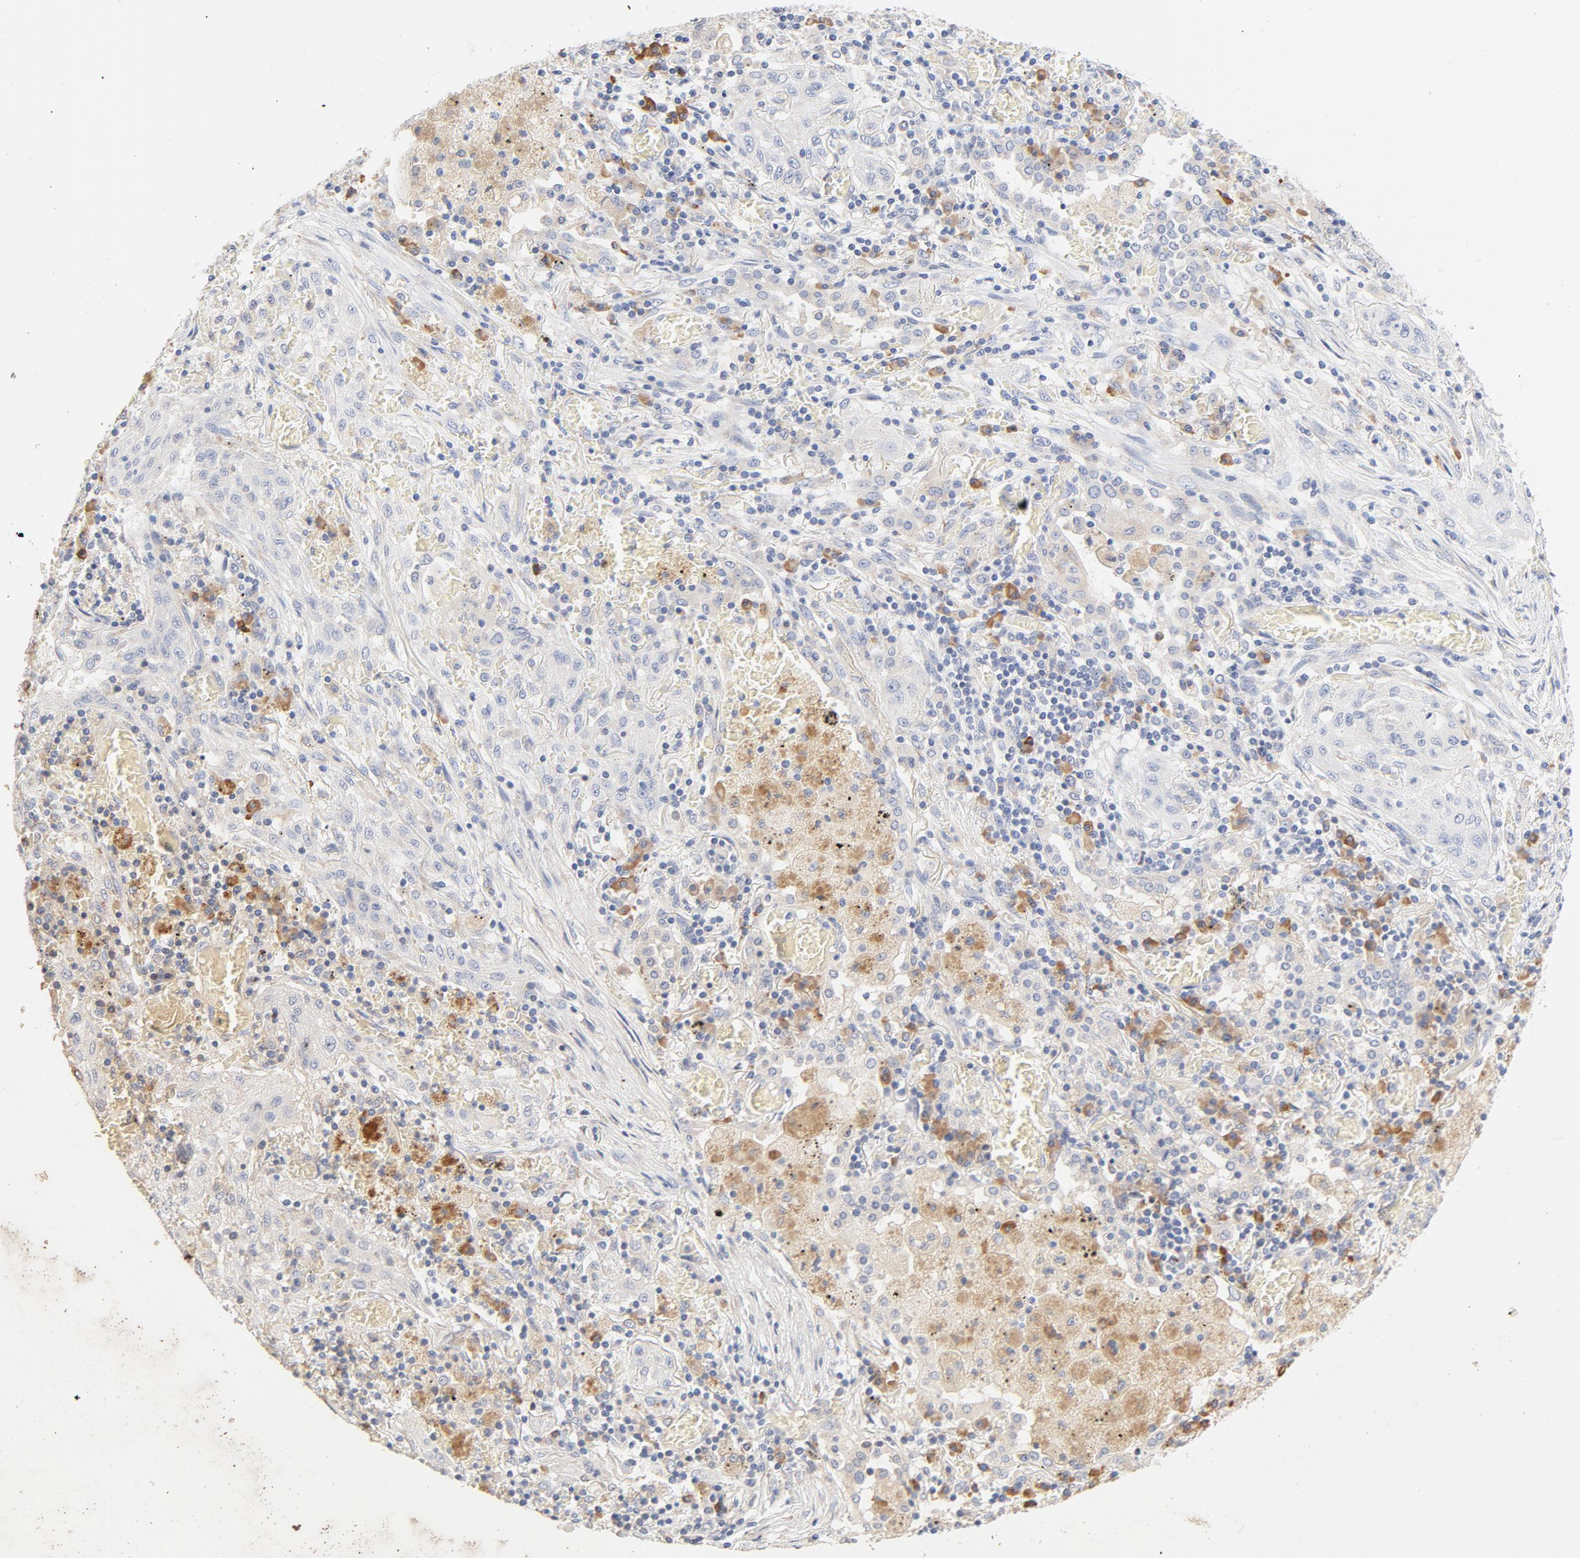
{"staining": {"intensity": "negative", "quantity": "none", "location": "none"}, "tissue": "lung cancer", "cell_type": "Tumor cells", "image_type": "cancer", "snomed": [{"axis": "morphology", "description": "Squamous cell carcinoma, NOS"}, {"axis": "topography", "description": "Lung"}], "caption": "Tumor cells are negative for protein expression in human lung squamous cell carcinoma. (Brightfield microscopy of DAB (3,3'-diaminobenzidine) immunohistochemistry (IHC) at high magnification).", "gene": "TLR4", "patient": {"sex": "female", "age": 47}}